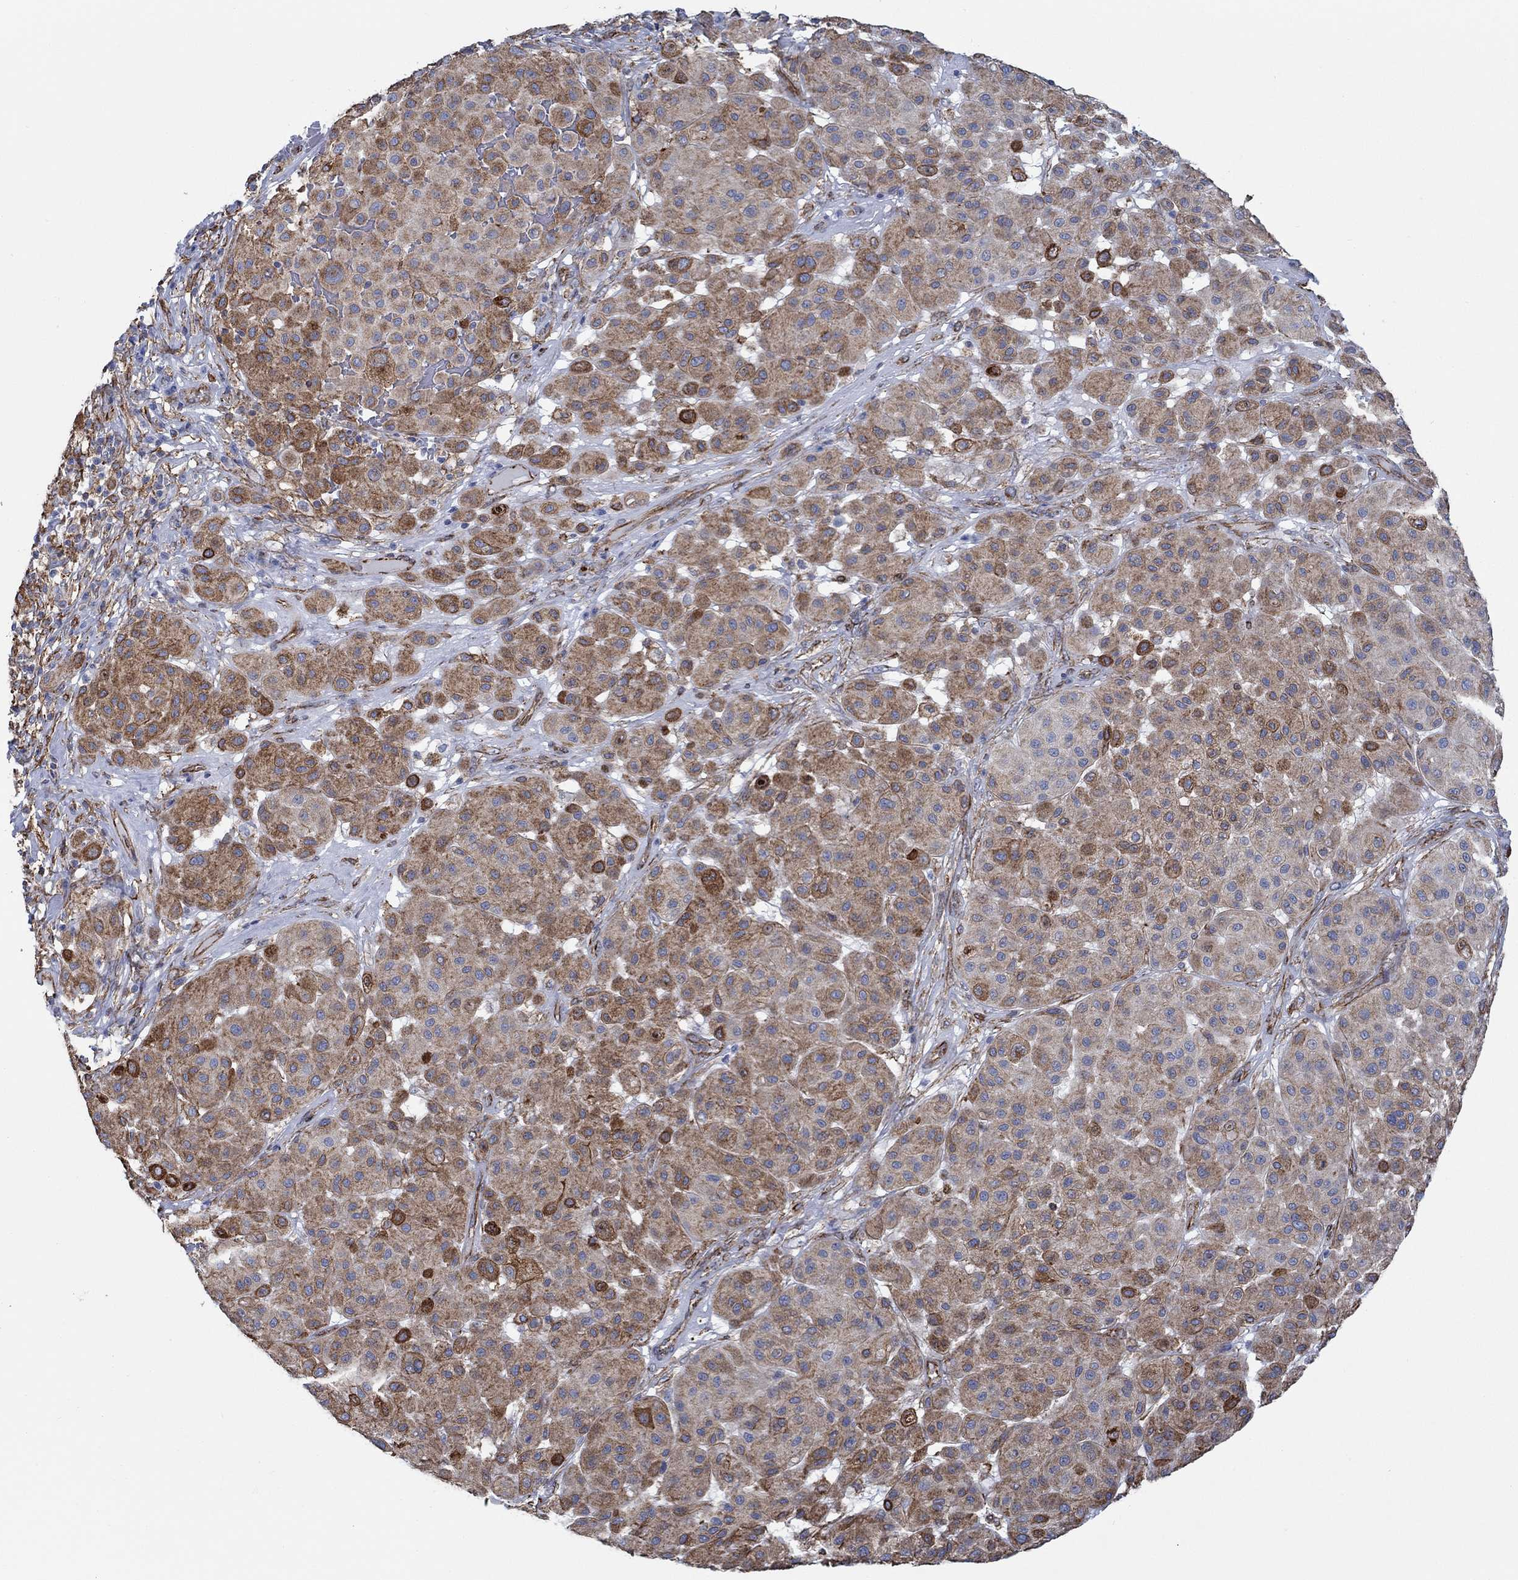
{"staining": {"intensity": "strong", "quantity": "<25%", "location": "cytoplasmic/membranous"}, "tissue": "melanoma", "cell_type": "Tumor cells", "image_type": "cancer", "snomed": [{"axis": "morphology", "description": "Malignant melanoma, Metastatic site"}, {"axis": "topography", "description": "Smooth muscle"}], "caption": "An immunohistochemistry (IHC) histopathology image of neoplastic tissue is shown. Protein staining in brown highlights strong cytoplasmic/membranous positivity in malignant melanoma (metastatic site) within tumor cells. (IHC, brightfield microscopy, high magnification).", "gene": "STC2", "patient": {"sex": "male", "age": 41}}